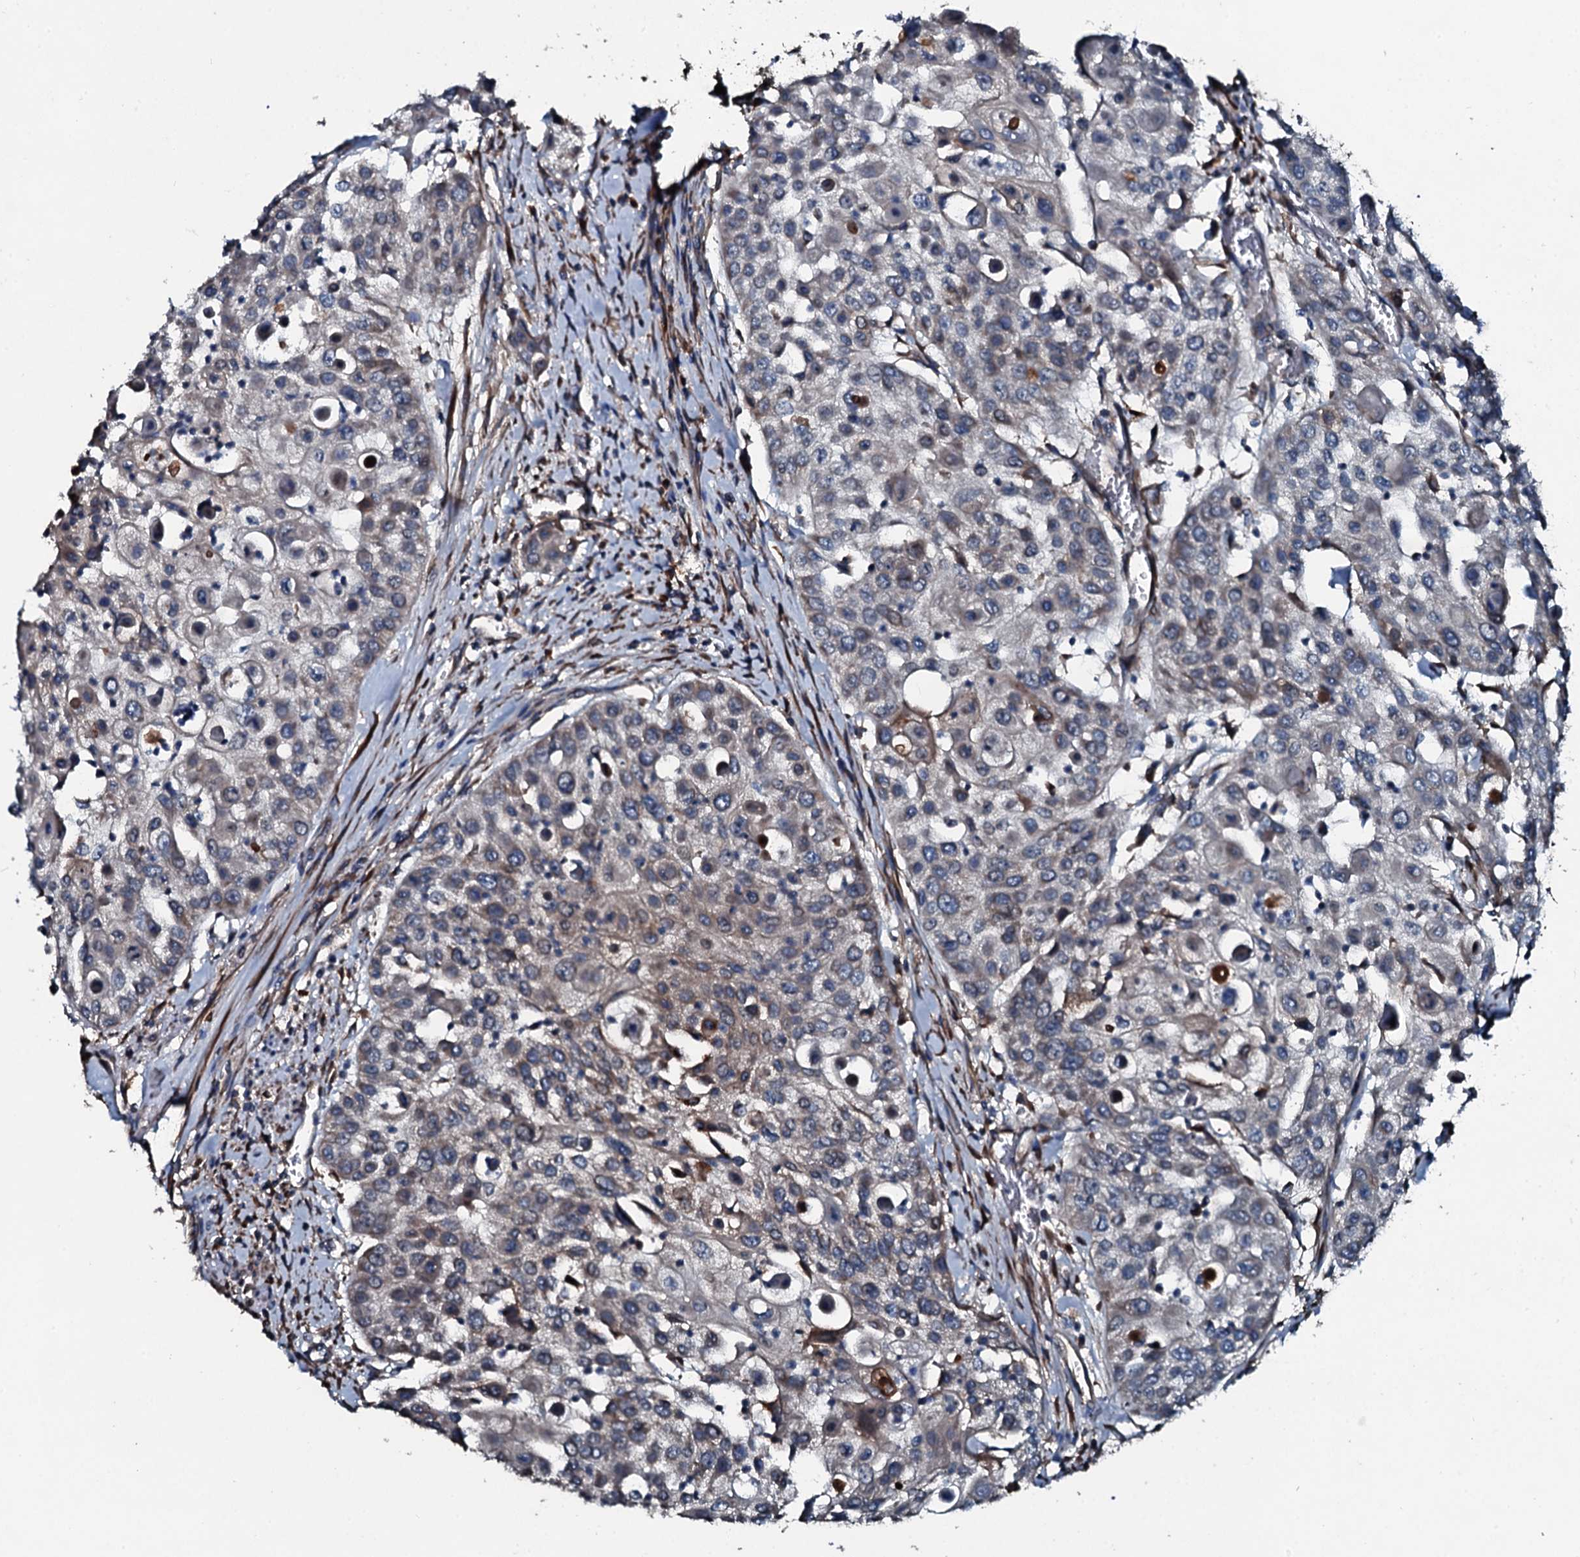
{"staining": {"intensity": "weak", "quantity": "<25%", "location": "cytoplasmic/membranous"}, "tissue": "urothelial cancer", "cell_type": "Tumor cells", "image_type": "cancer", "snomed": [{"axis": "morphology", "description": "Urothelial carcinoma, High grade"}, {"axis": "topography", "description": "Urinary bladder"}], "caption": "IHC image of neoplastic tissue: human urothelial carcinoma (high-grade) stained with DAB (3,3'-diaminobenzidine) displays no significant protein expression in tumor cells. Nuclei are stained in blue.", "gene": "ACSS3", "patient": {"sex": "female", "age": 79}}